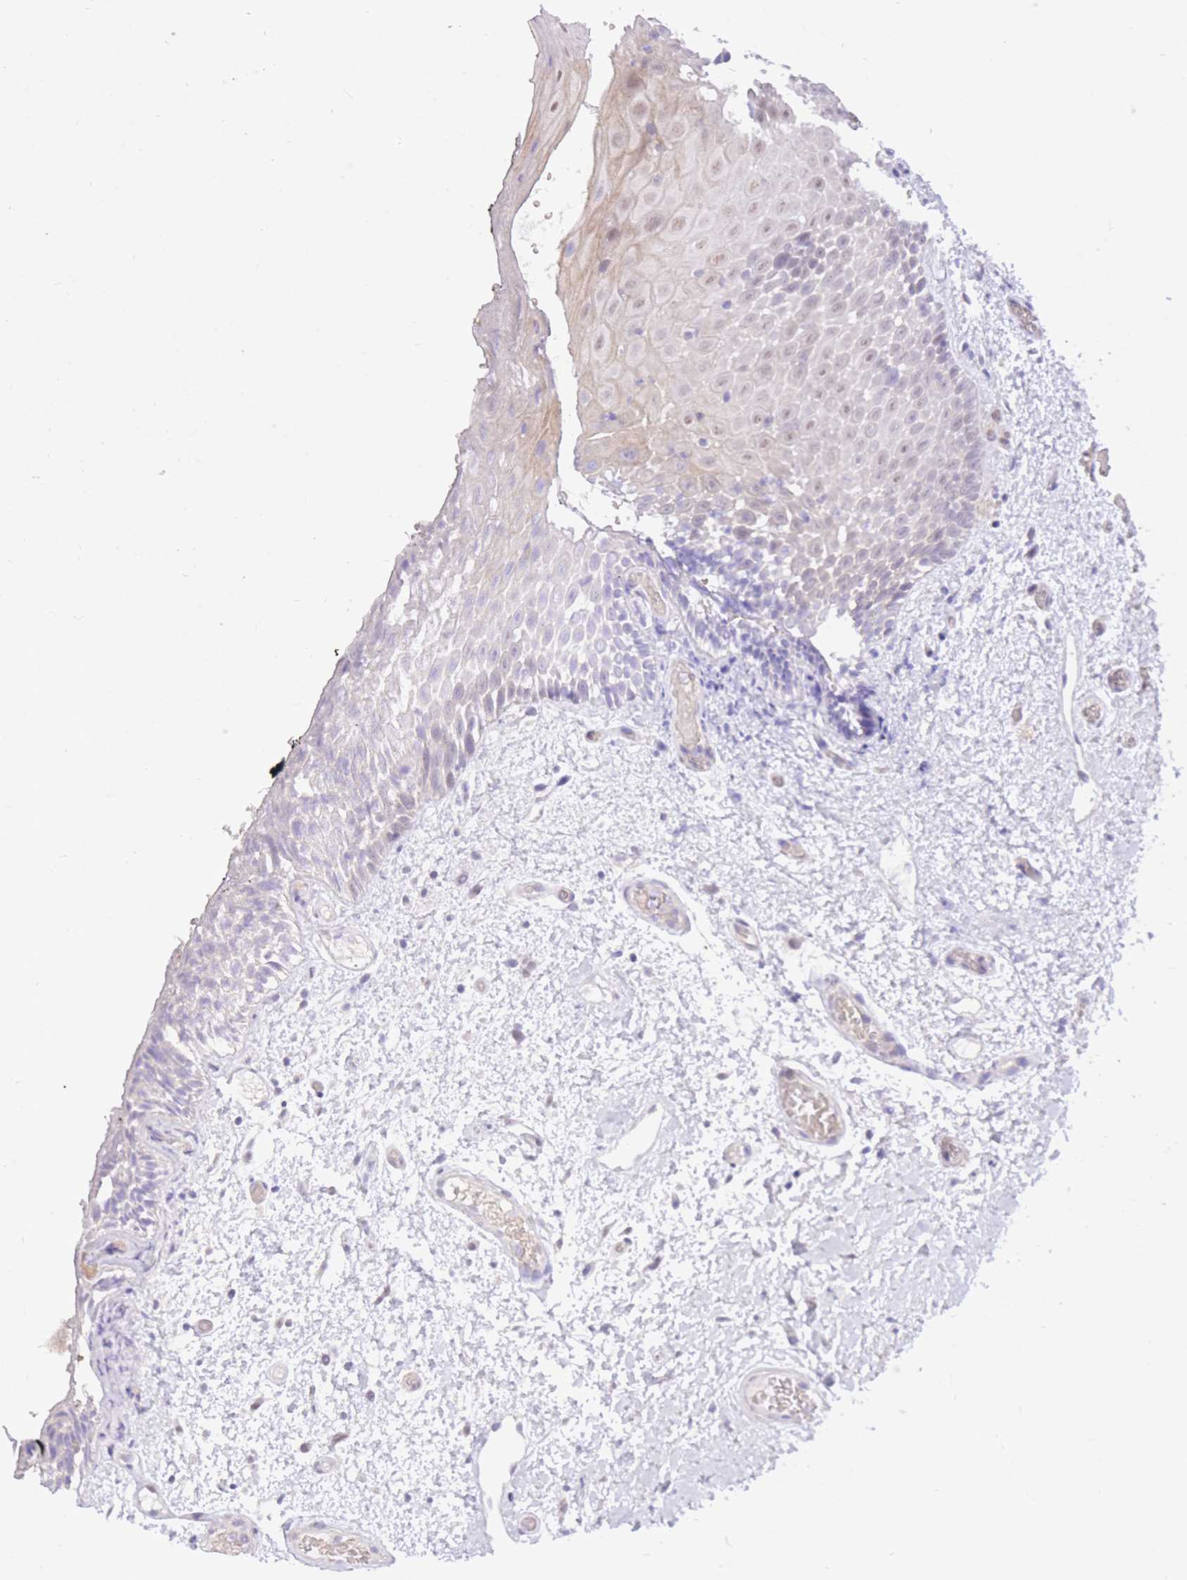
{"staining": {"intensity": "weak", "quantity": "<25%", "location": "cytoplasmic/membranous,nuclear"}, "tissue": "oral mucosa", "cell_type": "Squamous epithelial cells", "image_type": "normal", "snomed": [{"axis": "morphology", "description": "Normal tissue, NOS"}, {"axis": "morphology", "description": "Squamous cell carcinoma, NOS"}, {"axis": "topography", "description": "Oral tissue"}, {"axis": "topography", "description": "Tounge, NOS"}, {"axis": "topography", "description": "Head-Neck"}], "caption": "Unremarkable oral mucosa was stained to show a protein in brown. There is no significant staining in squamous epithelial cells. (DAB (3,3'-diaminobenzidine) immunohistochemistry (IHC) with hematoxylin counter stain).", "gene": "MINDY2", "patient": {"sex": "male", "age": 76}}